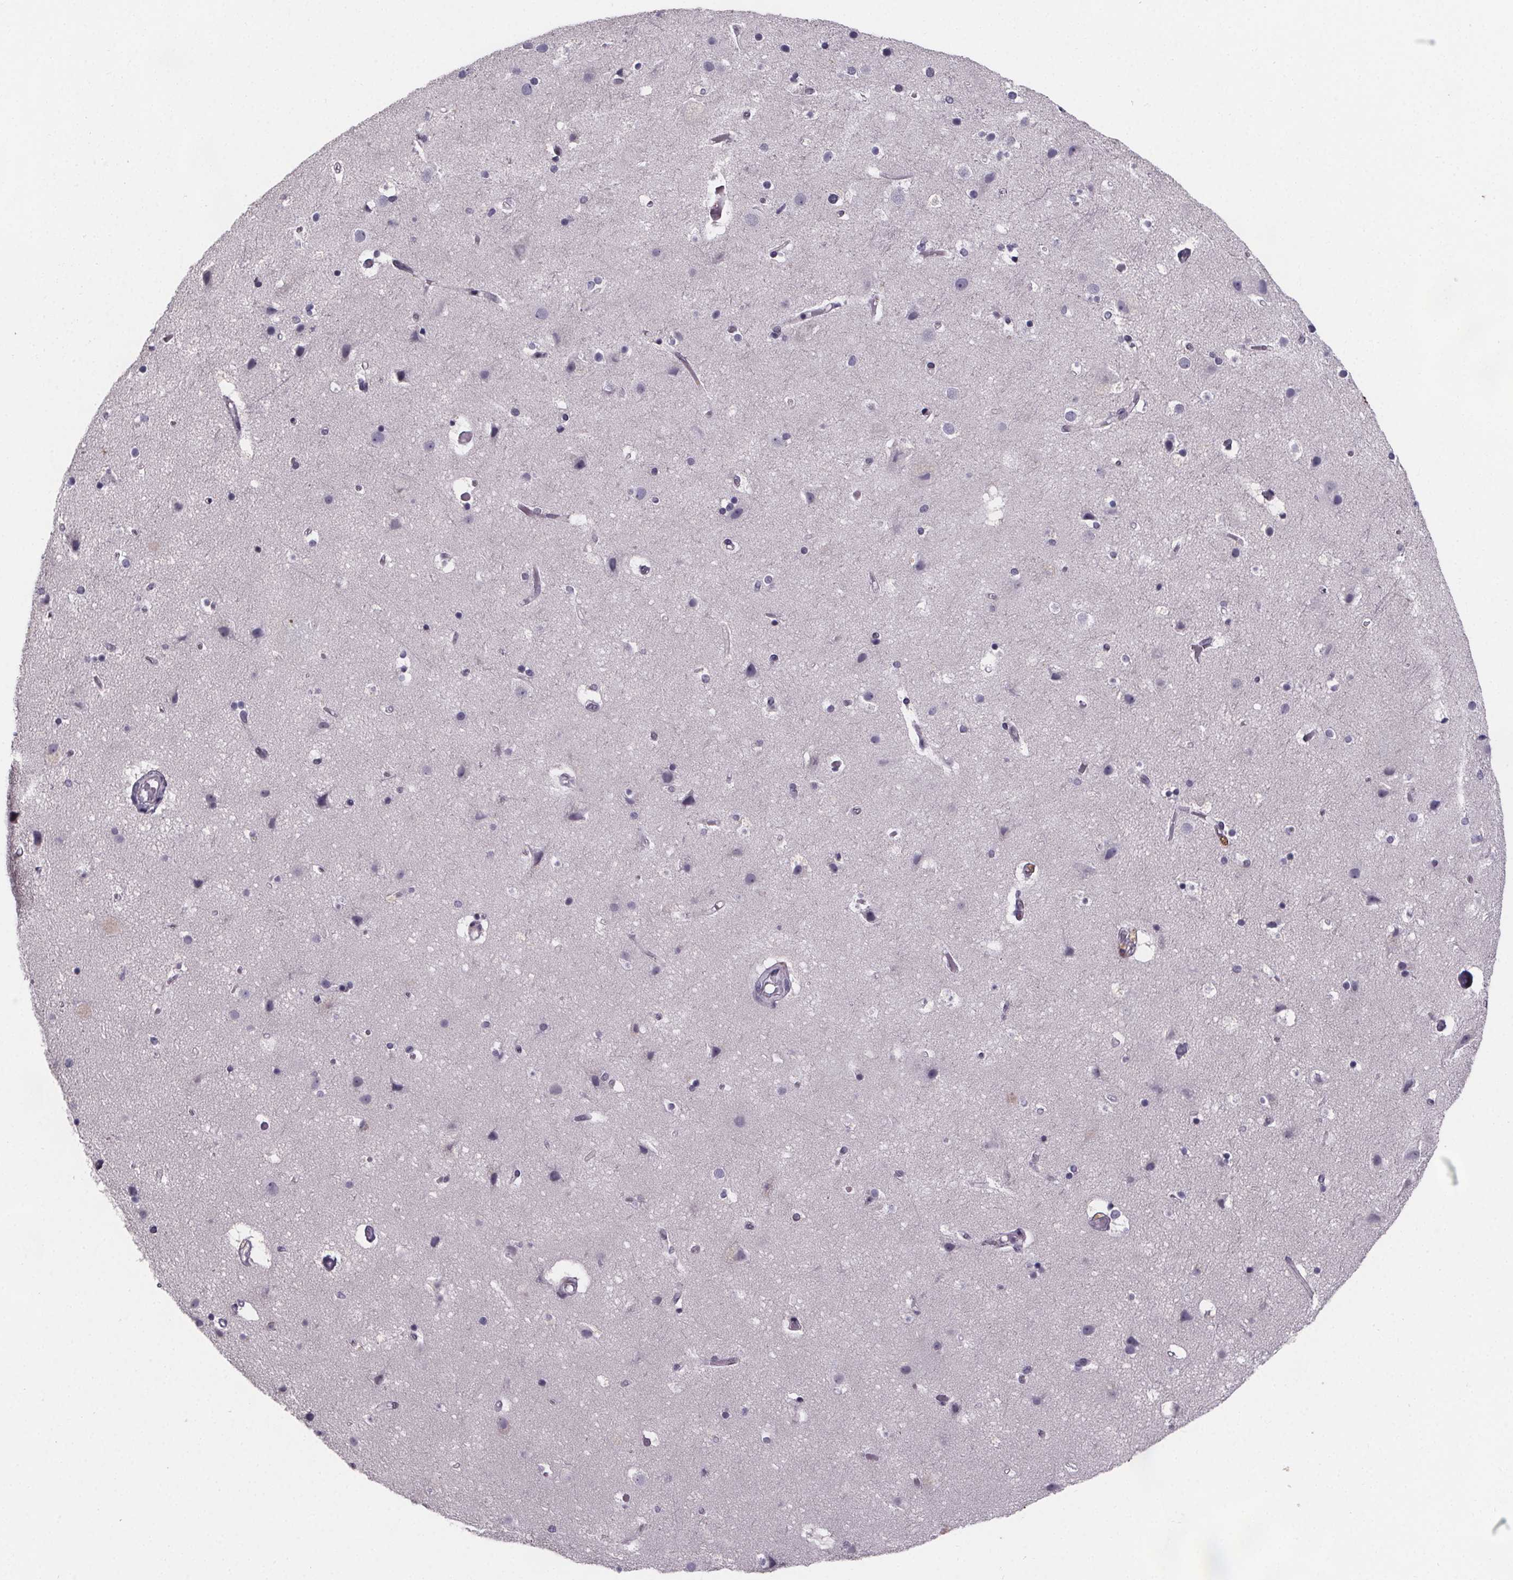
{"staining": {"intensity": "negative", "quantity": "none", "location": "none"}, "tissue": "cerebral cortex", "cell_type": "Endothelial cells", "image_type": "normal", "snomed": [{"axis": "morphology", "description": "Normal tissue, NOS"}, {"axis": "topography", "description": "Cerebral cortex"}], "caption": "DAB (3,3'-diaminobenzidine) immunohistochemical staining of normal cerebral cortex displays no significant positivity in endothelial cells.", "gene": "PAH", "patient": {"sex": "female", "age": 52}}